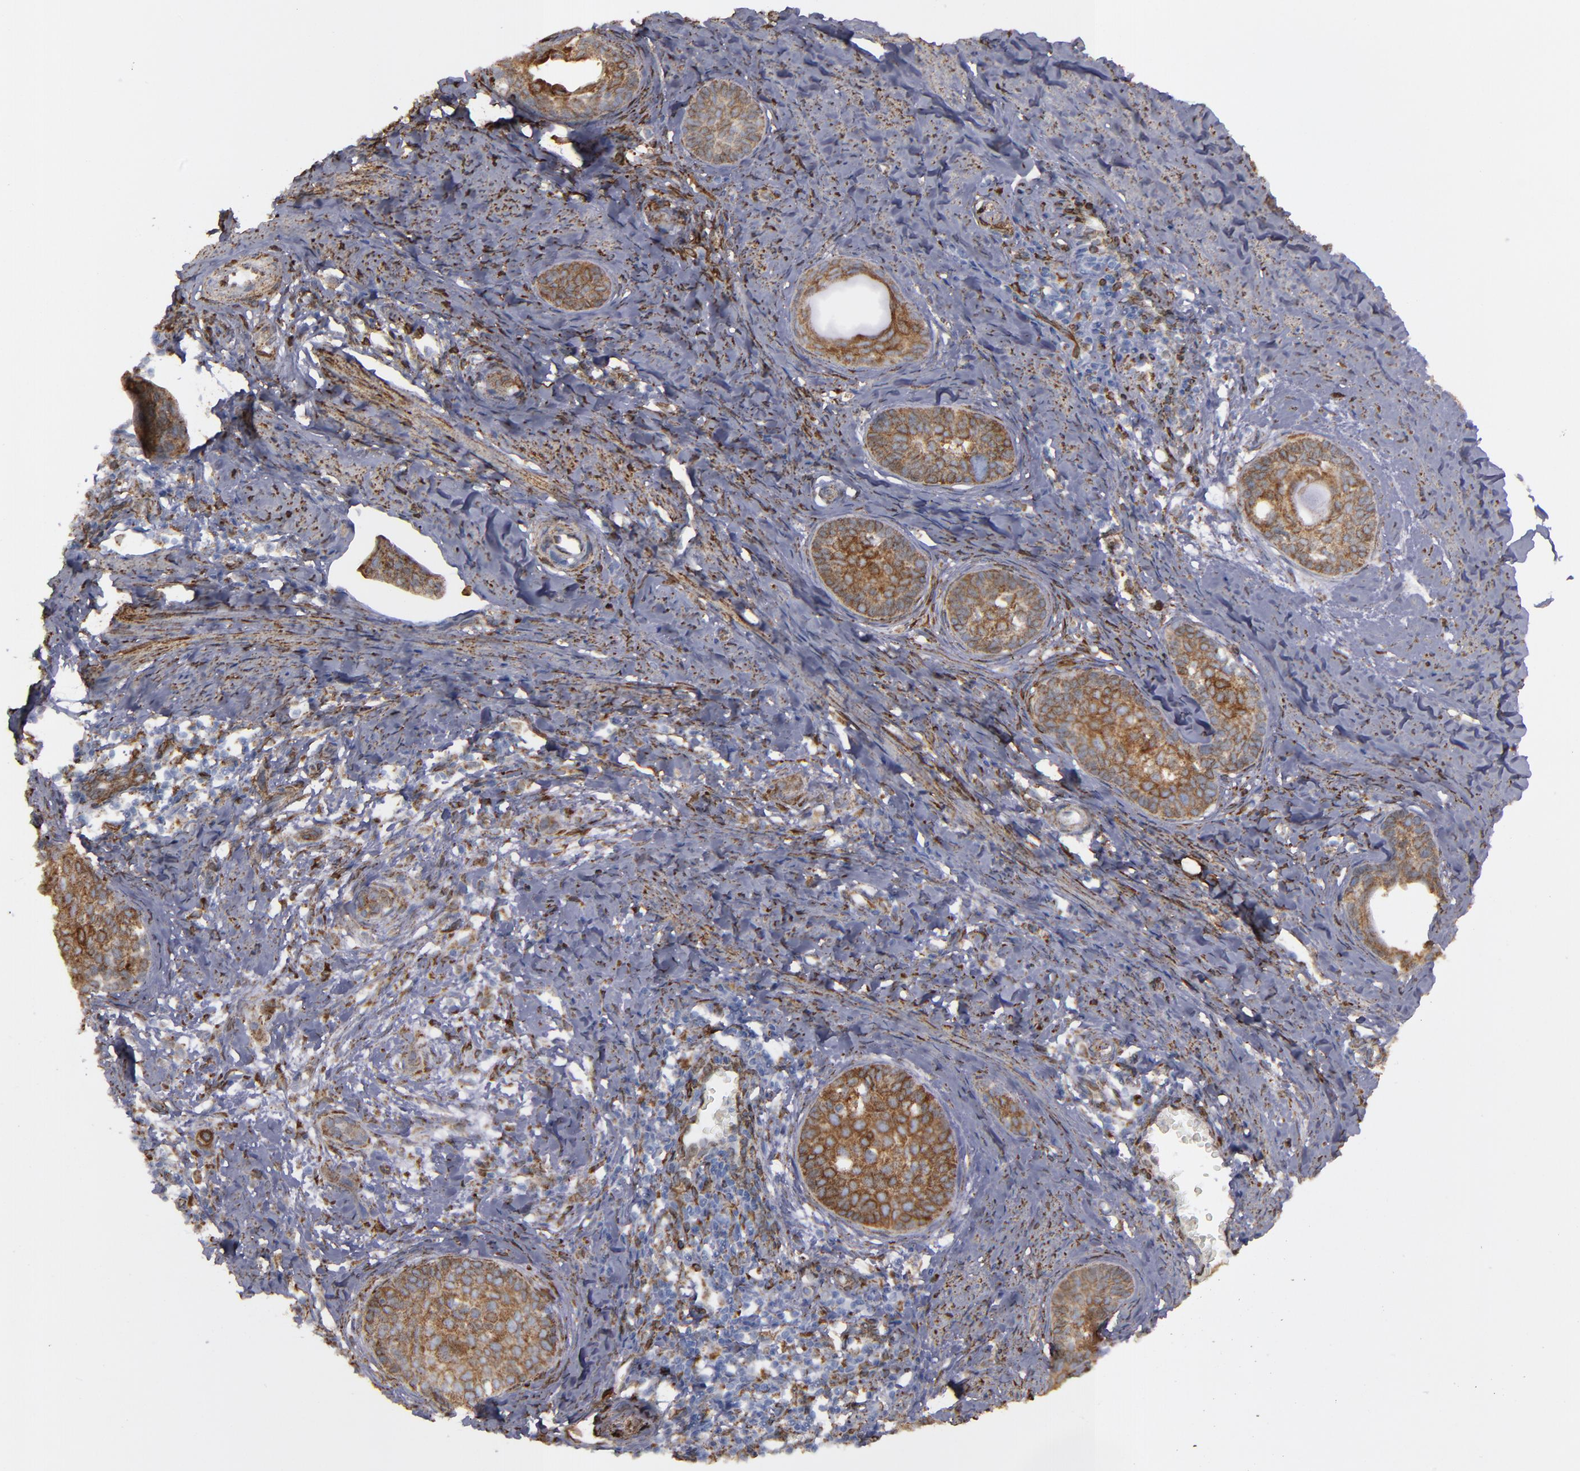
{"staining": {"intensity": "moderate", "quantity": ">75%", "location": "cytoplasmic/membranous"}, "tissue": "cervical cancer", "cell_type": "Tumor cells", "image_type": "cancer", "snomed": [{"axis": "morphology", "description": "Squamous cell carcinoma, NOS"}, {"axis": "topography", "description": "Cervix"}], "caption": "DAB immunohistochemical staining of cervical cancer (squamous cell carcinoma) shows moderate cytoplasmic/membranous protein positivity in approximately >75% of tumor cells.", "gene": "ERLIN2", "patient": {"sex": "female", "age": 33}}